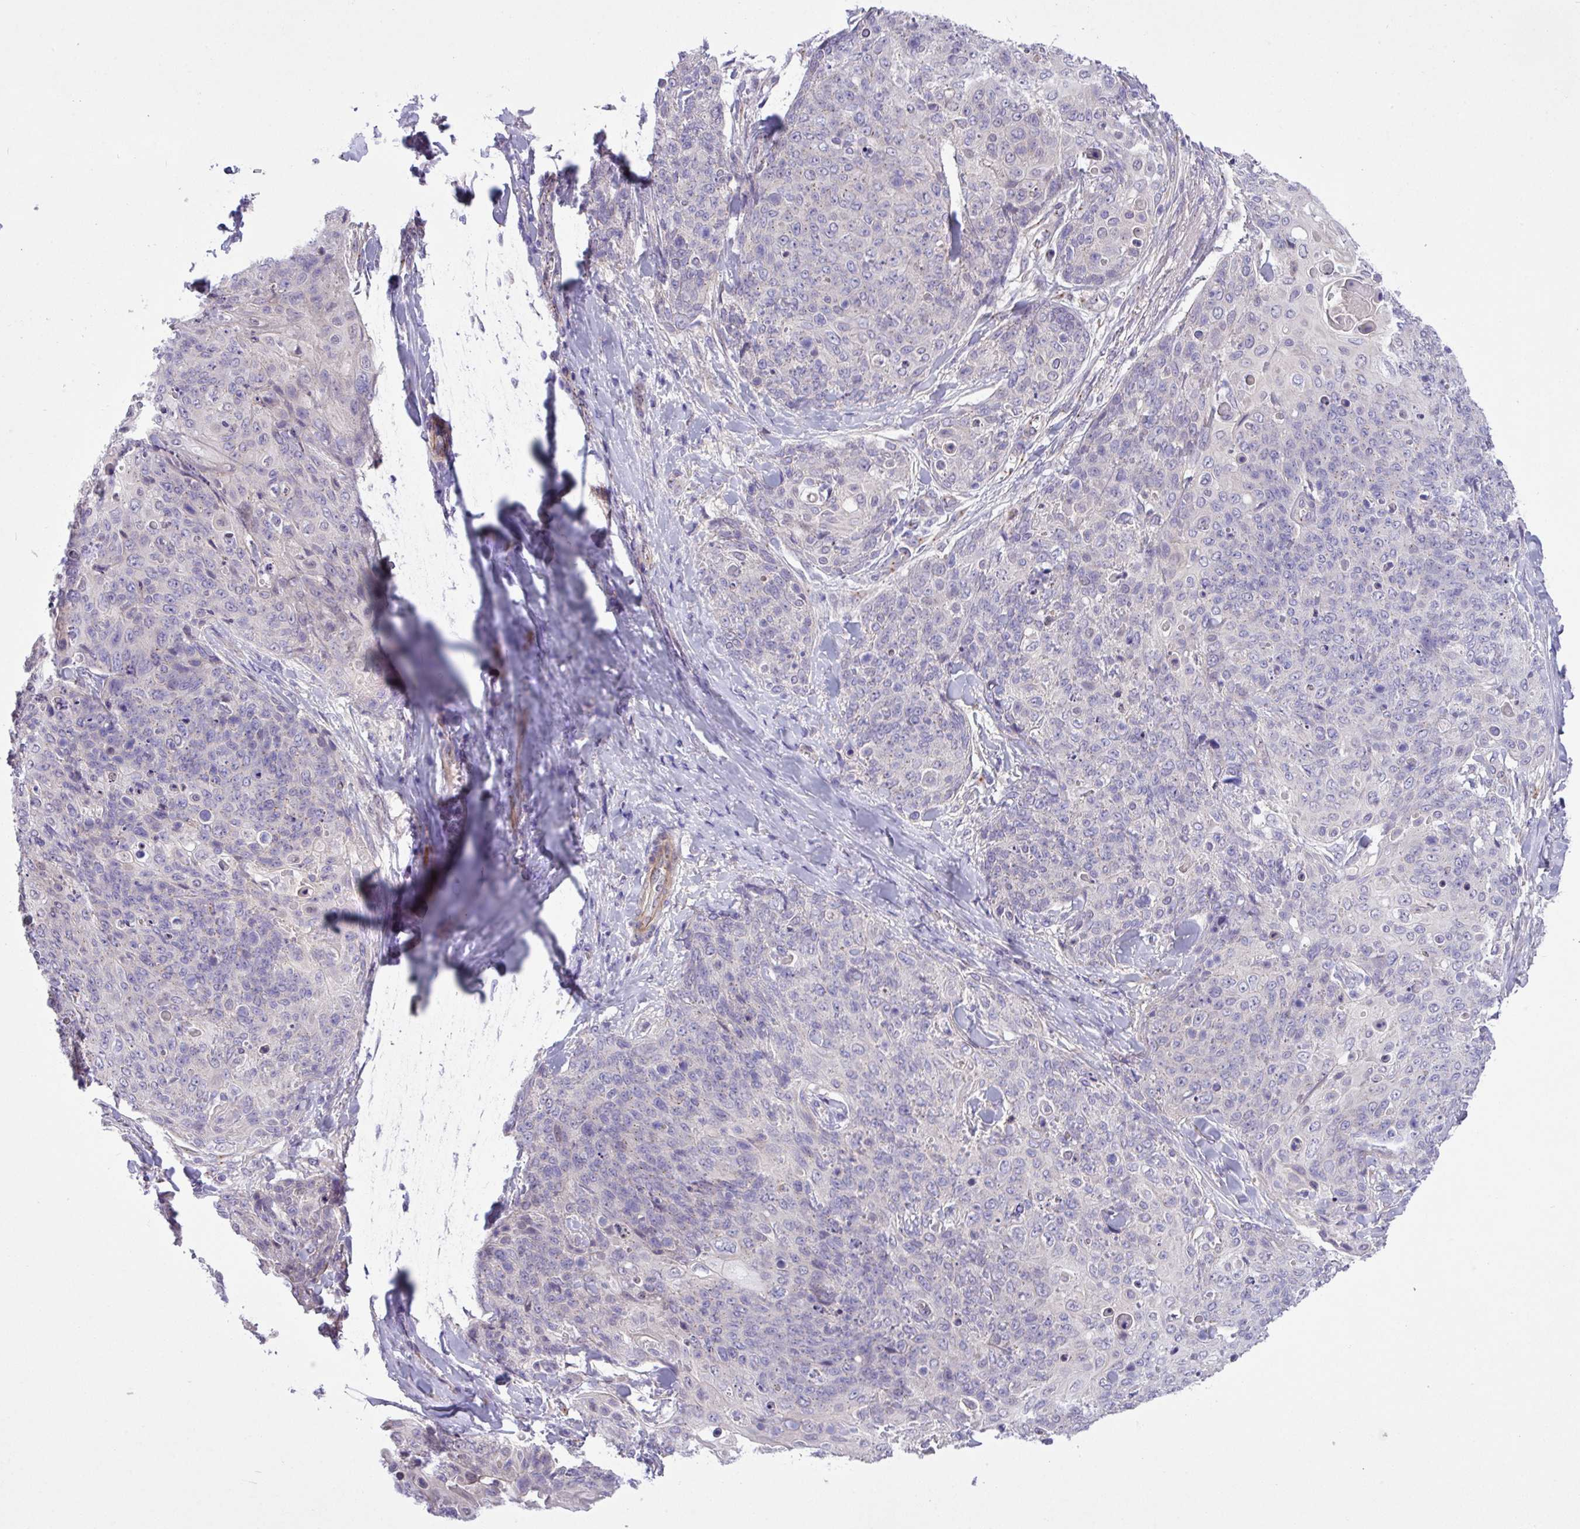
{"staining": {"intensity": "negative", "quantity": "none", "location": "none"}, "tissue": "skin cancer", "cell_type": "Tumor cells", "image_type": "cancer", "snomed": [{"axis": "morphology", "description": "Squamous cell carcinoma, NOS"}, {"axis": "topography", "description": "Skin"}, {"axis": "topography", "description": "Vulva"}], "caption": "Immunohistochemical staining of human skin cancer (squamous cell carcinoma) reveals no significant expression in tumor cells.", "gene": "SPINK8", "patient": {"sex": "female", "age": 85}}